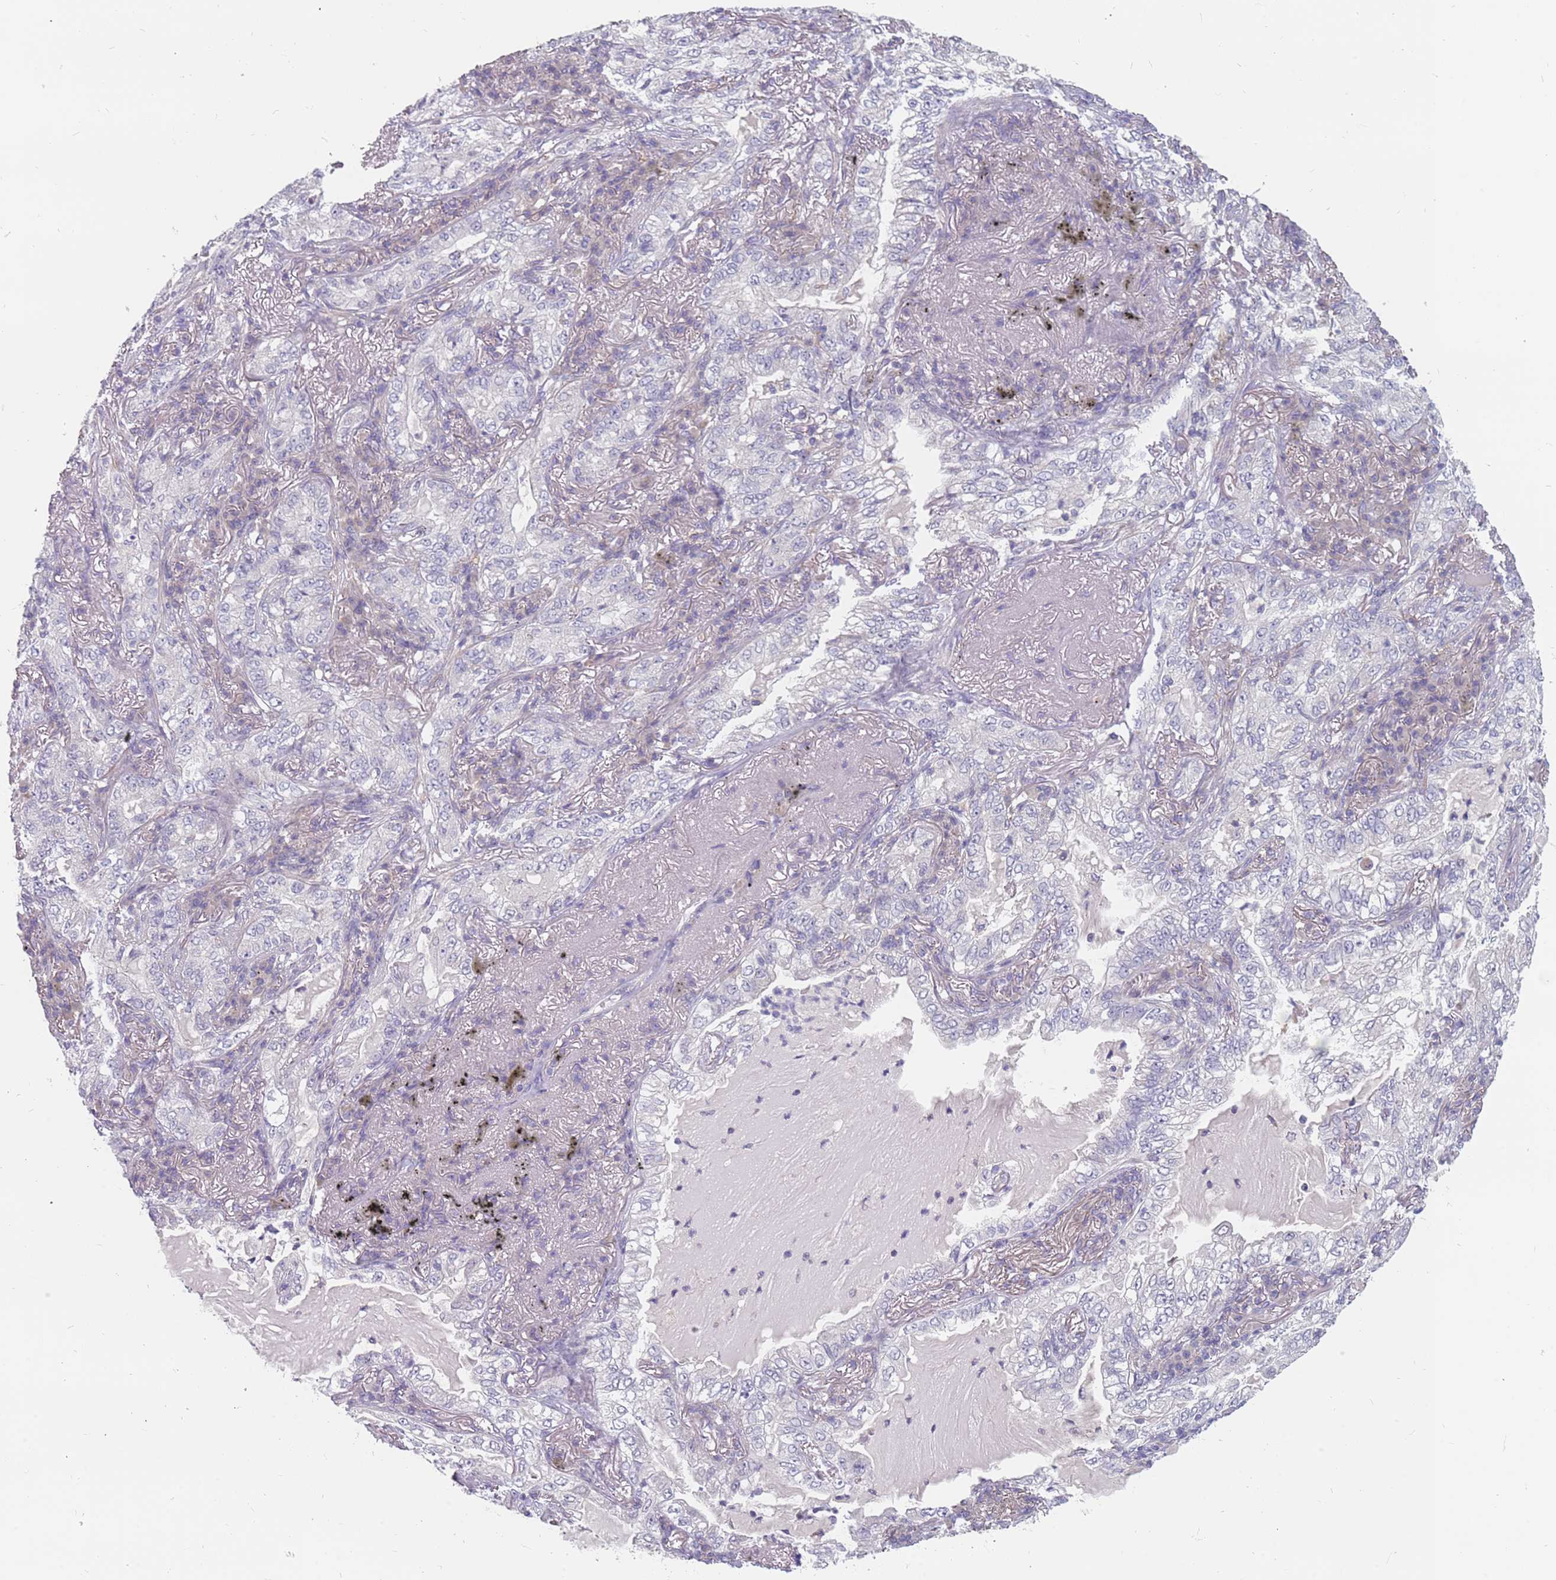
{"staining": {"intensity": "negative", "quantity": "none", "location": "none"}, "tissue": "lung cancer", "cell_type": "Tumor cells", "image_type": "cancer", "snomed": [{"axis": "morphology", "description": "Adenocarcinoma, NOS"}, {"axis": "topography", "description": "Lung"}], "caption": "The histopathology image shows no staining of tumor cells in lung adenocarcinoma.", "gene": "CMTR2", "patient": {"sex": "female", "age": 73}}